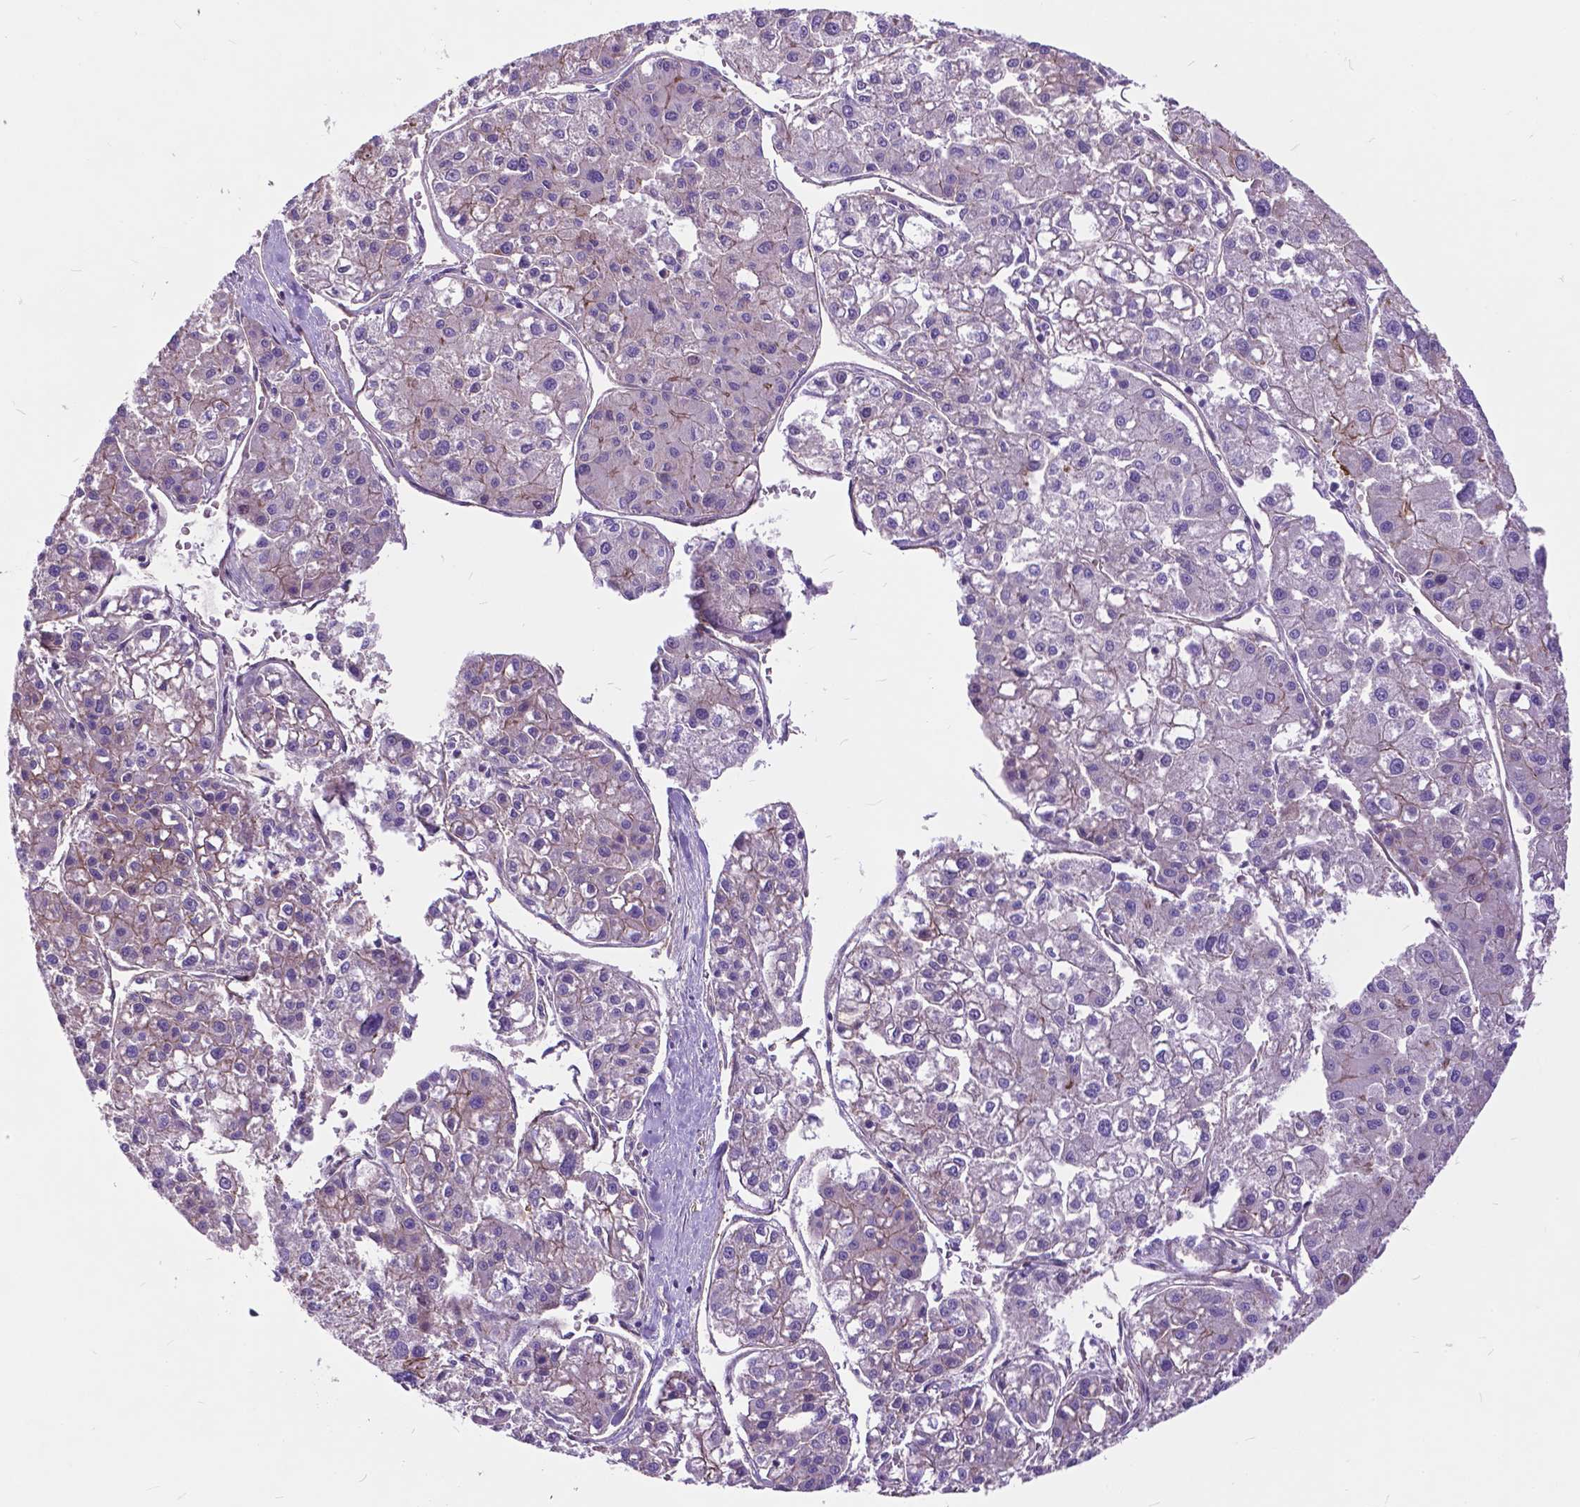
{"staining": {"intensity": "moderate", "quantity": "25%-75%", "location": "cytoplasmic/membranous"}, "tissue": "liver cancer", "cell_type": "Tumor cells", "image_type": "cancer", "snomed": [{"axis": "morphology", "description": "Carcinoma, Hepatocellular, NOS"}, {"axis": "topography", "description": "Liver"}], "caption": "High-power microscopy captured an immunohistochemistry micrograph of liver cancer (hepatocellular carcinoma), revealing moderate cytoplasmic/membranous staining in approximately 25%-75% of tumor cells.", "gene": "FLT4", "patient": {"sex": "male", "age": 73}}